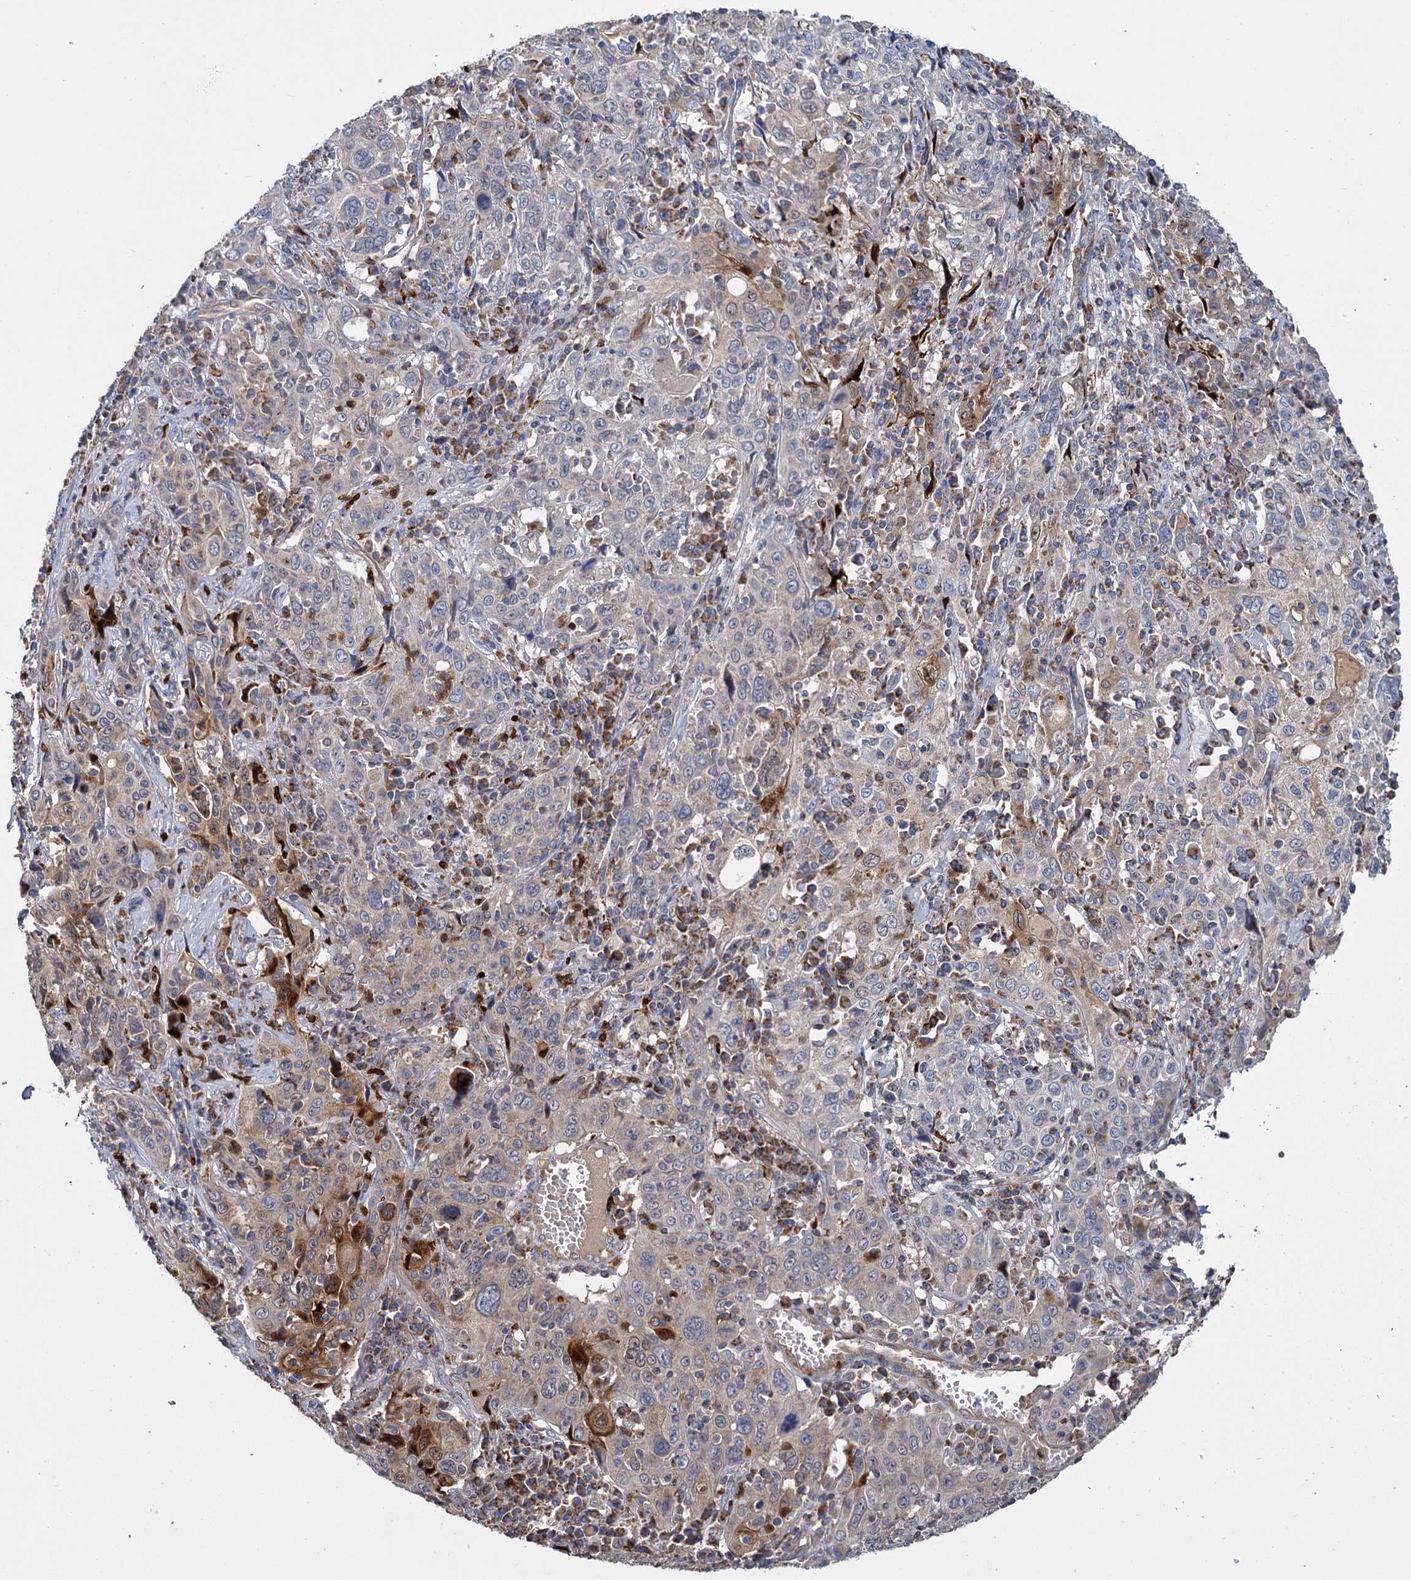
{"staining": {"intensity": "weak", "quantity": "<25%", "location": "cytoplasmic/membranous"}, "tissue": "cervical cancer", "cell_type": "Tumor cells", "image_type": "cancer", "snomed": [{"axis": "morphology", "description": "Squamous cell carcinoma, NOS"}, {"axis": "topography", "description": "Cervix"}], "caption": "The immunohistochemistry (IHC) image has no significant staining in tumor cells of cervical cancer tissue.", "gene": "DYNC2H1", "patient": {"sex": "female", "age": 46}}